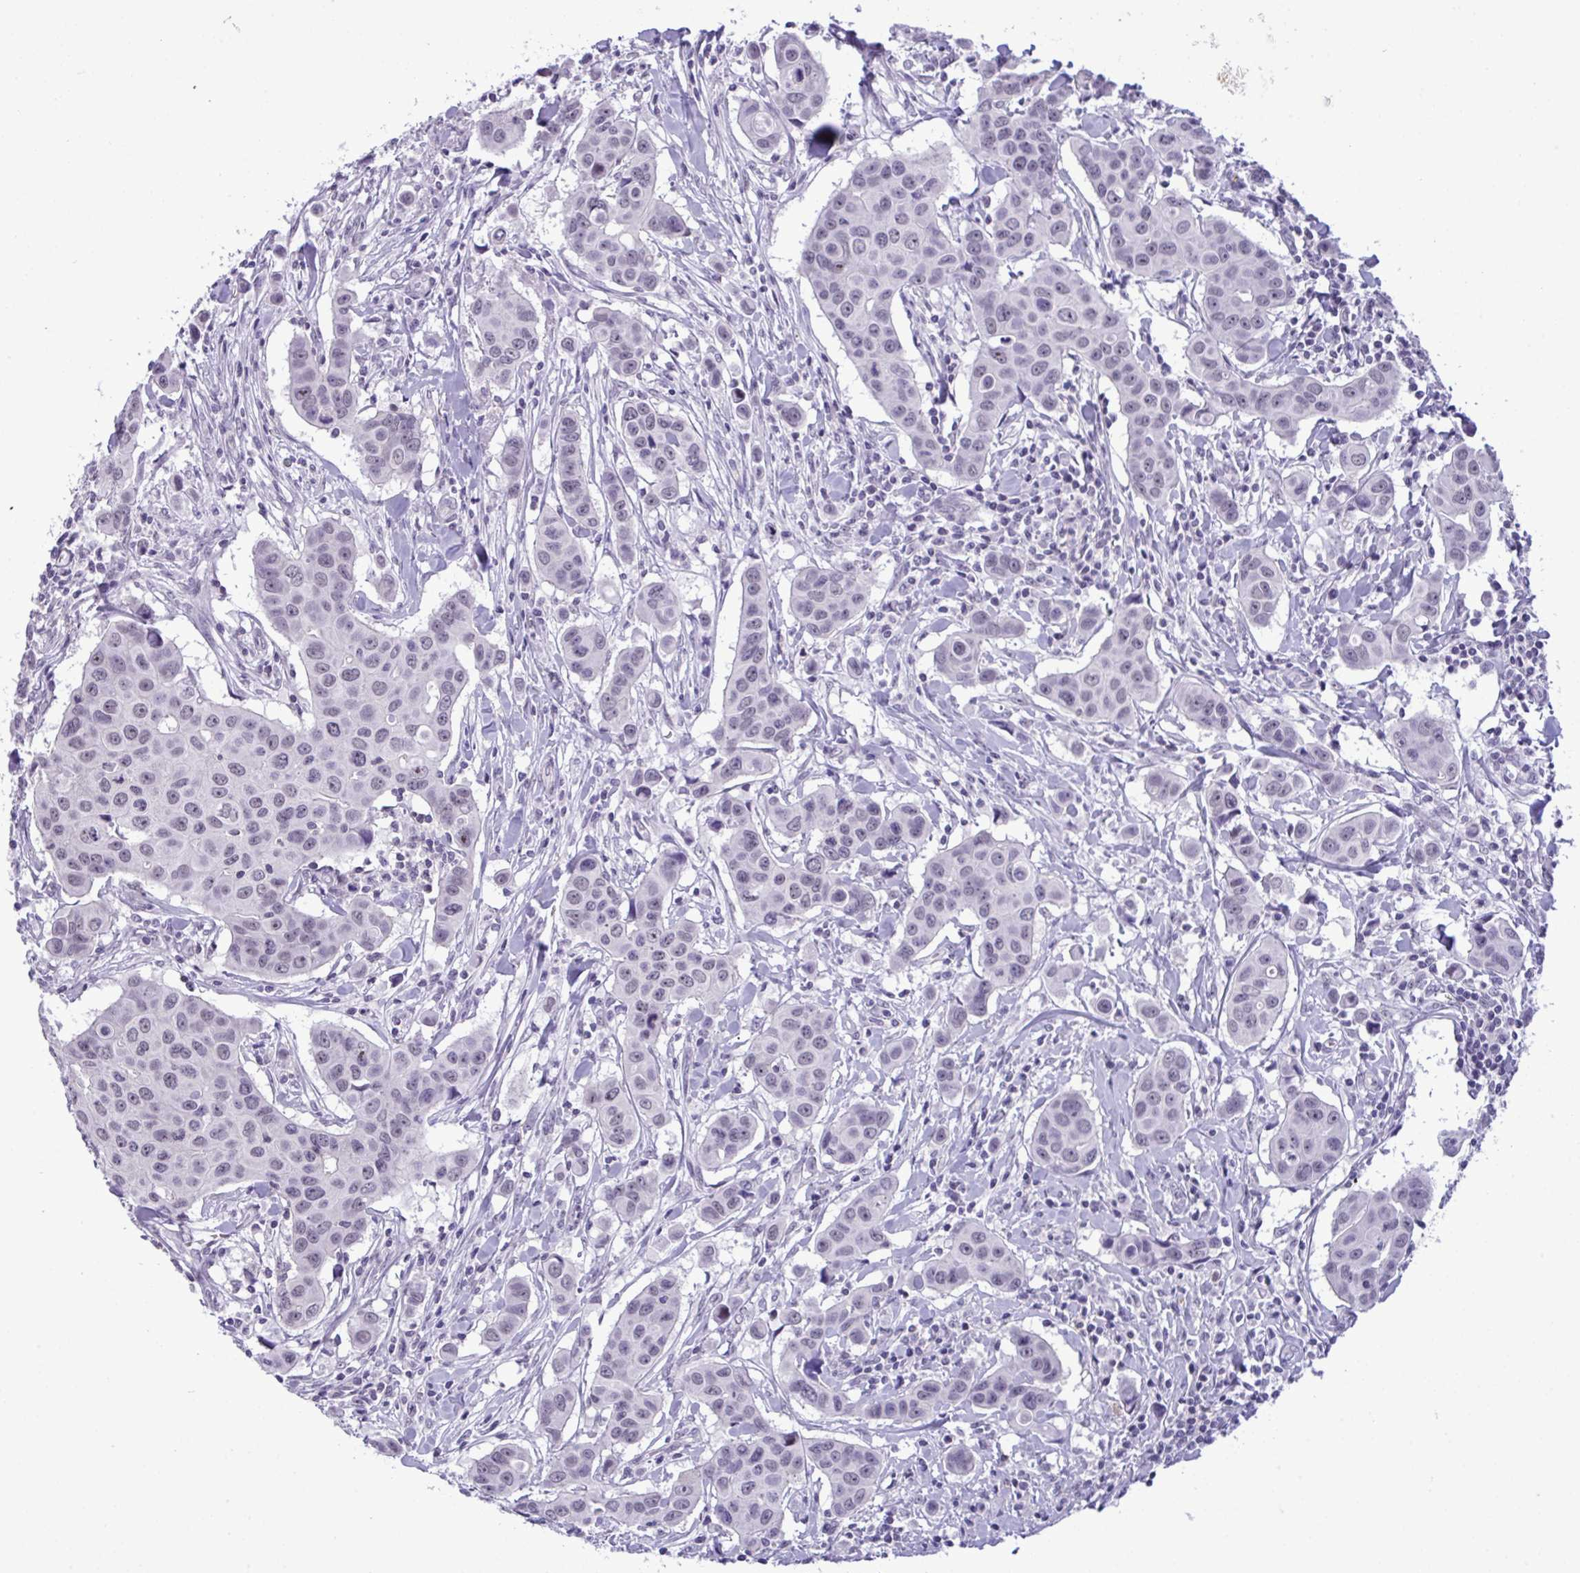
{"staining": {"intensity": "negative", "quantity": "none", "location": "none"}, "tissue": "breast cancer", "cell_type": "Tumor cells", "image_type": "cancer", "snomed": [{"axis": "morphology", "description": "Duct carcinoma"}, {"axis": "topography", "description": "Breast"}], "caption": "Human breast cancer stained for a protein using IHC displays no staining in tumor cells.", "gene": "YBX2", "patient": {"sex": "female", "age": 24}}